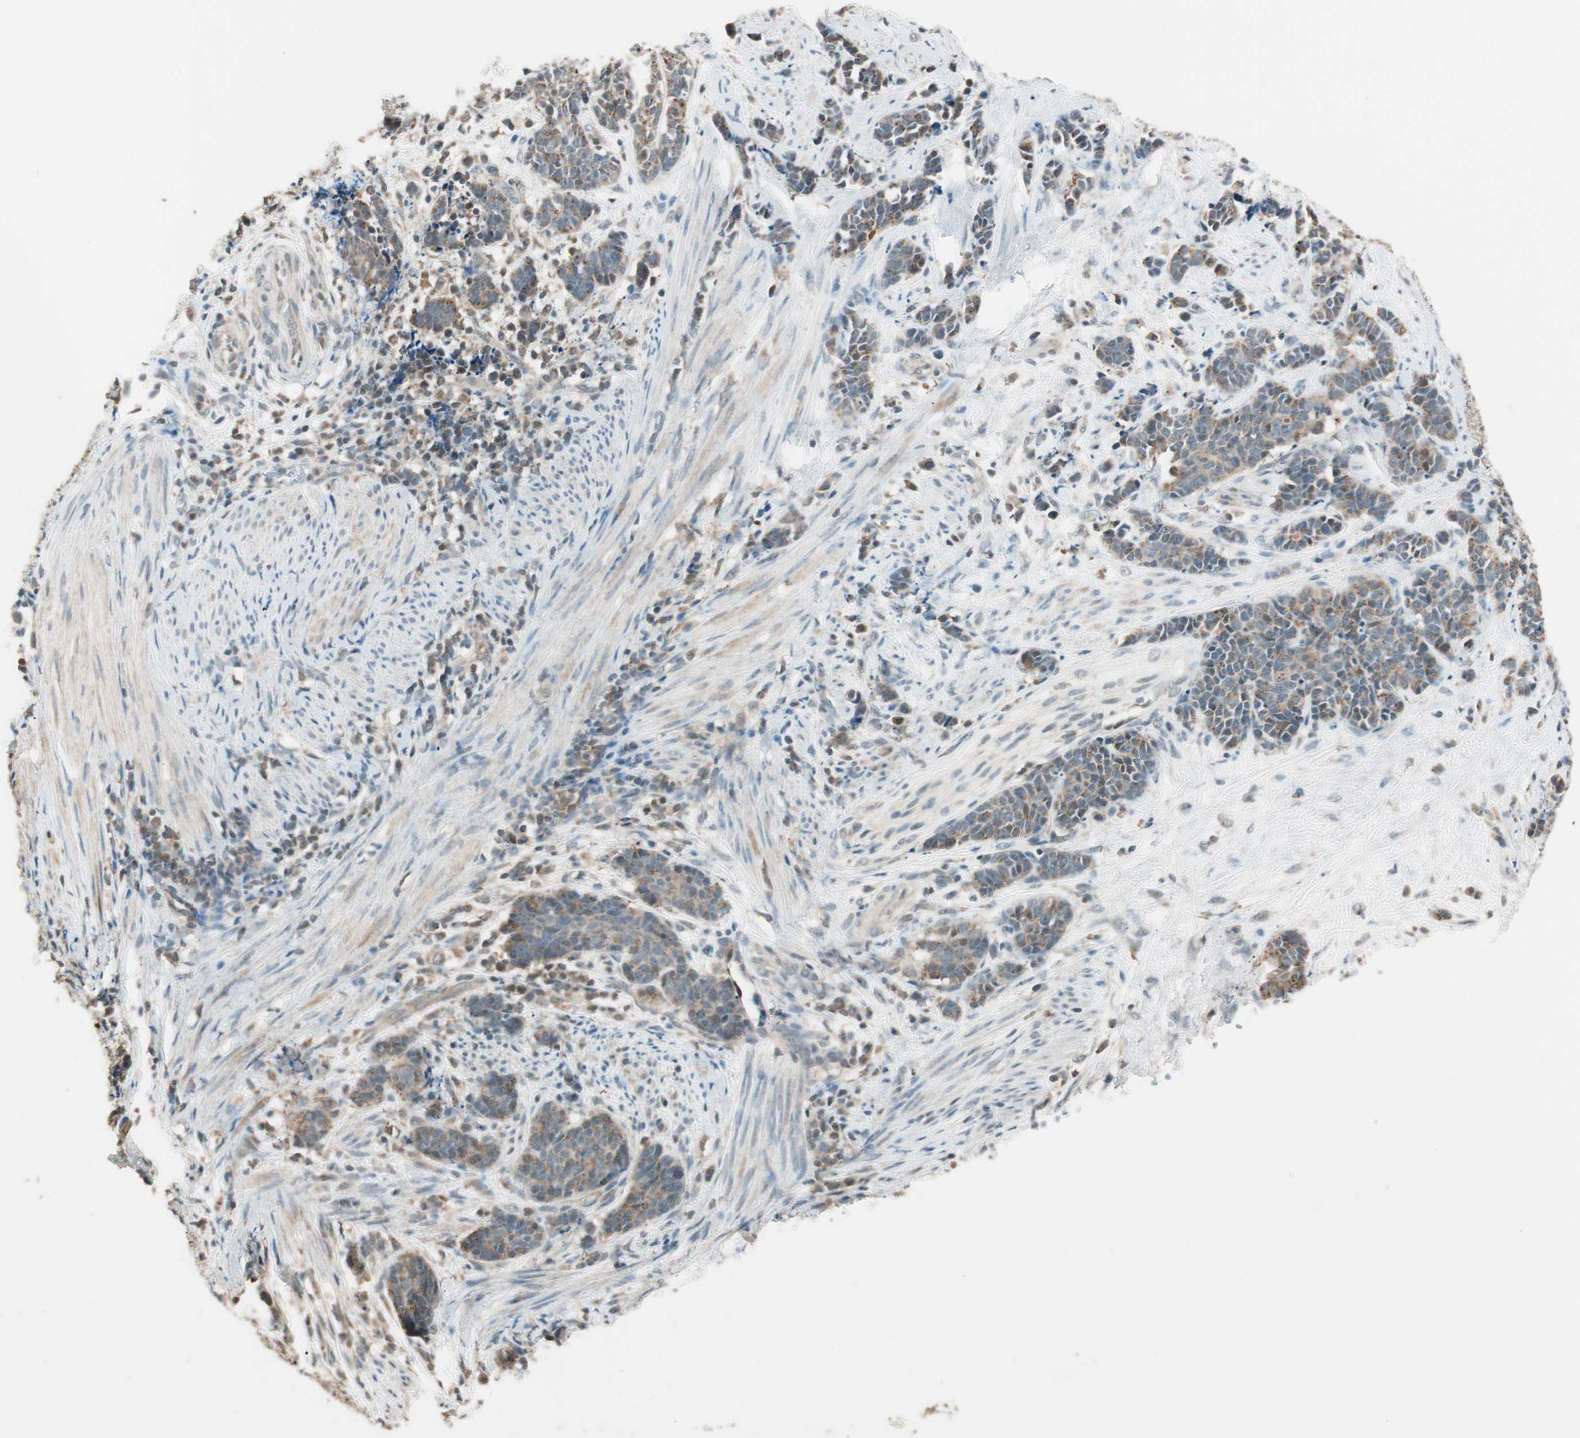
{"staining": {"intensity": "moderate", "quantity": "<25%", "location": "cytoplasmic/membranous"}, "tissue": "cervical cancer", "cell_type": "Tumor cells", "image_type": "cancer", "snomed": [{"axis": "morphology", "description": "Squamous cell carcinoma, NOS"}, {"axis": "topography", "description": "Cervix"}], "caption": "This is an image of immunohistochemistry staining of cervical squamous cell carcinoma, which shows moderate positivity in the cytoplasmic/membranous of tumor cells.", "gene": "TRIM21", "patient": {"sex": "female", "age": 35}}